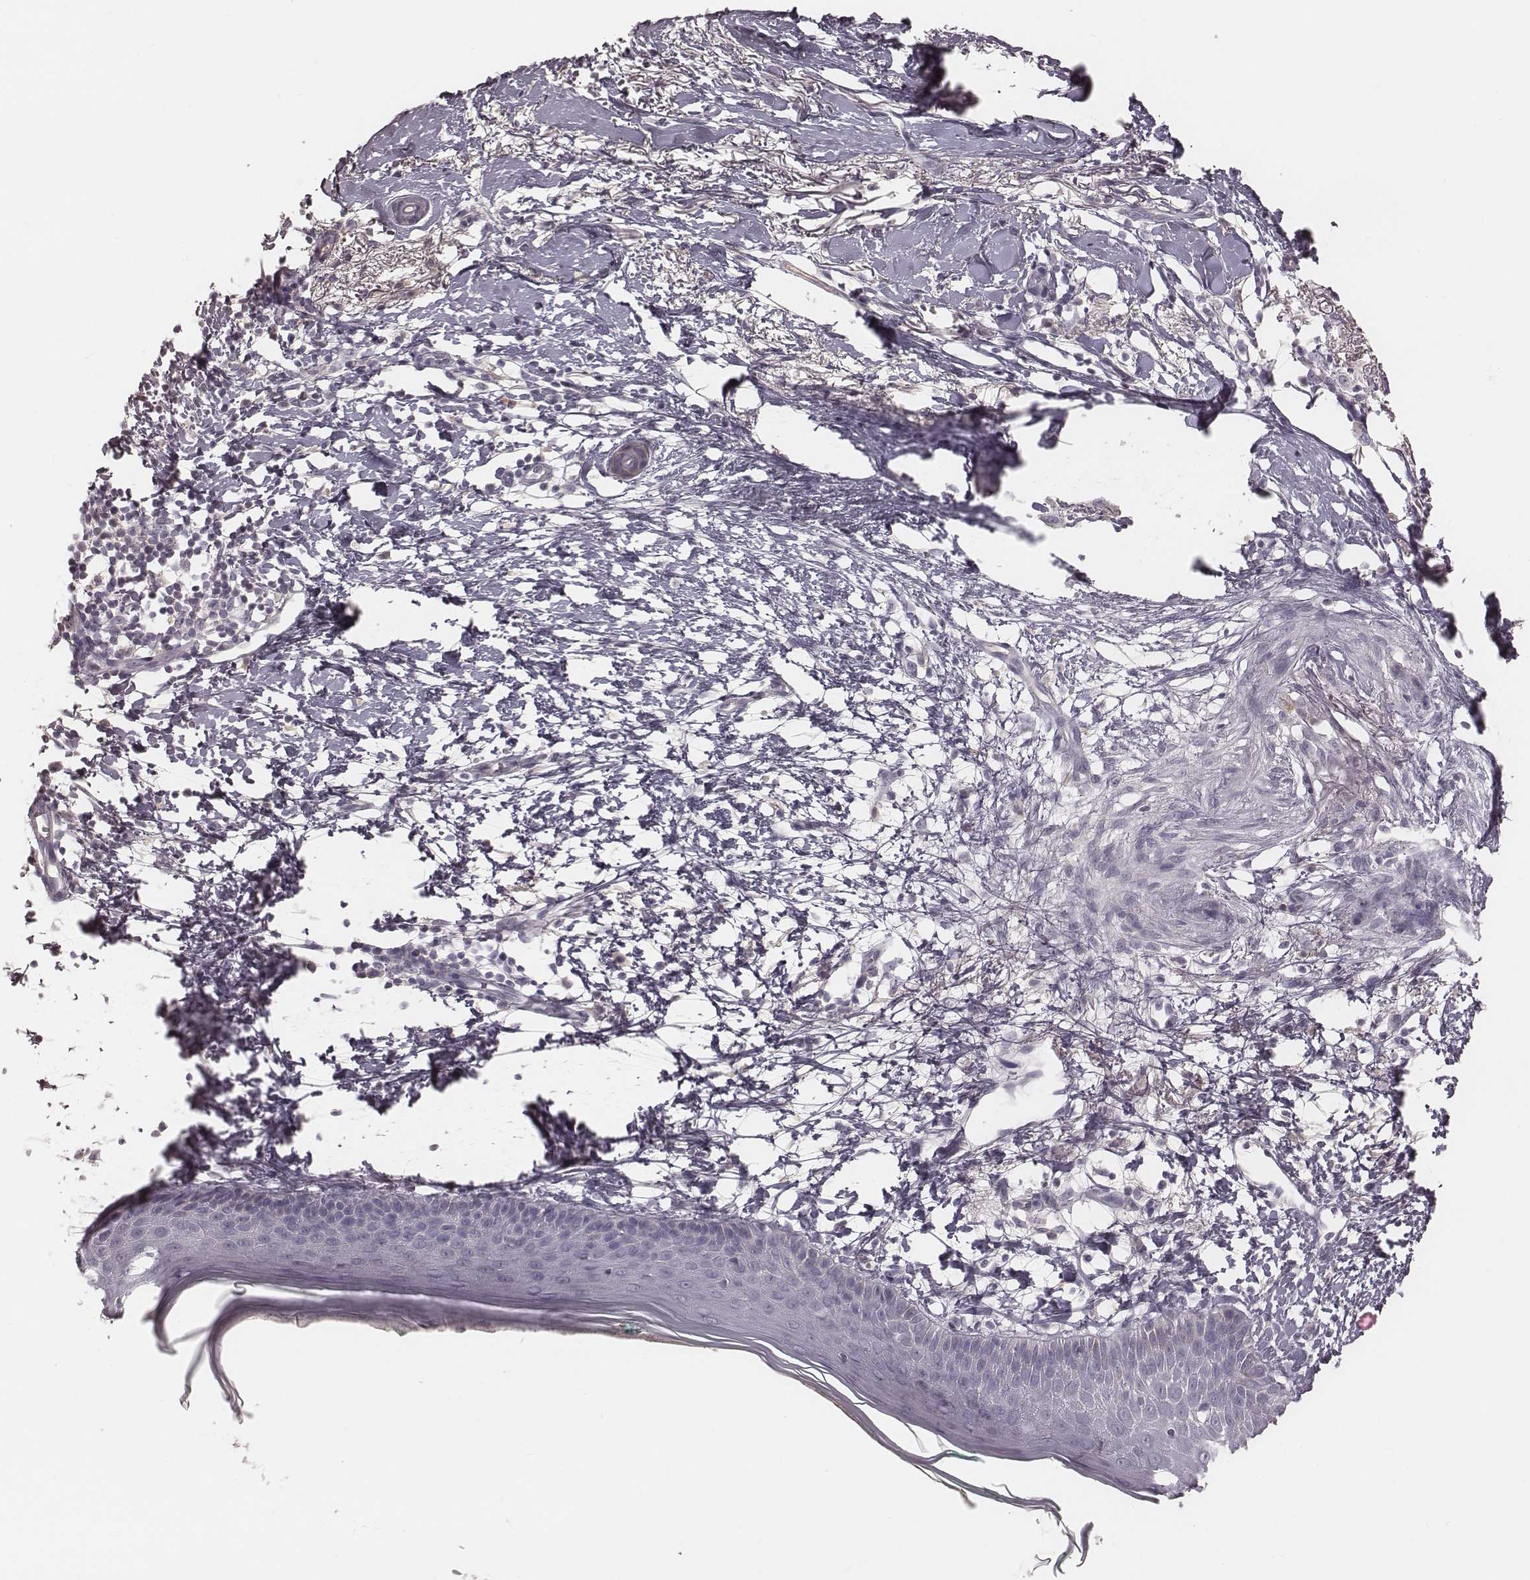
{"staining": {"intensity": "negative", "quantity": "none", "location": "none"}, "tissue": "skin cancer", "cell_type": "Tumor cells", "image_type": "cancer", "snomed": [{"axis": "morphology", "description": "Normal tissue, NOS"}, {"axis": "morphology", "description": "Basal cell carcinoma"}, {"axis": "topography", "description": "Skin"}], "caption": "This is an immunohistochemistry (IHC) histopathology image of skin cancer (basal cell carcinoma). There is no expression in tumor cells.", "gene": "SMIM24", "patient": {"sex": "male", "age": 84}}